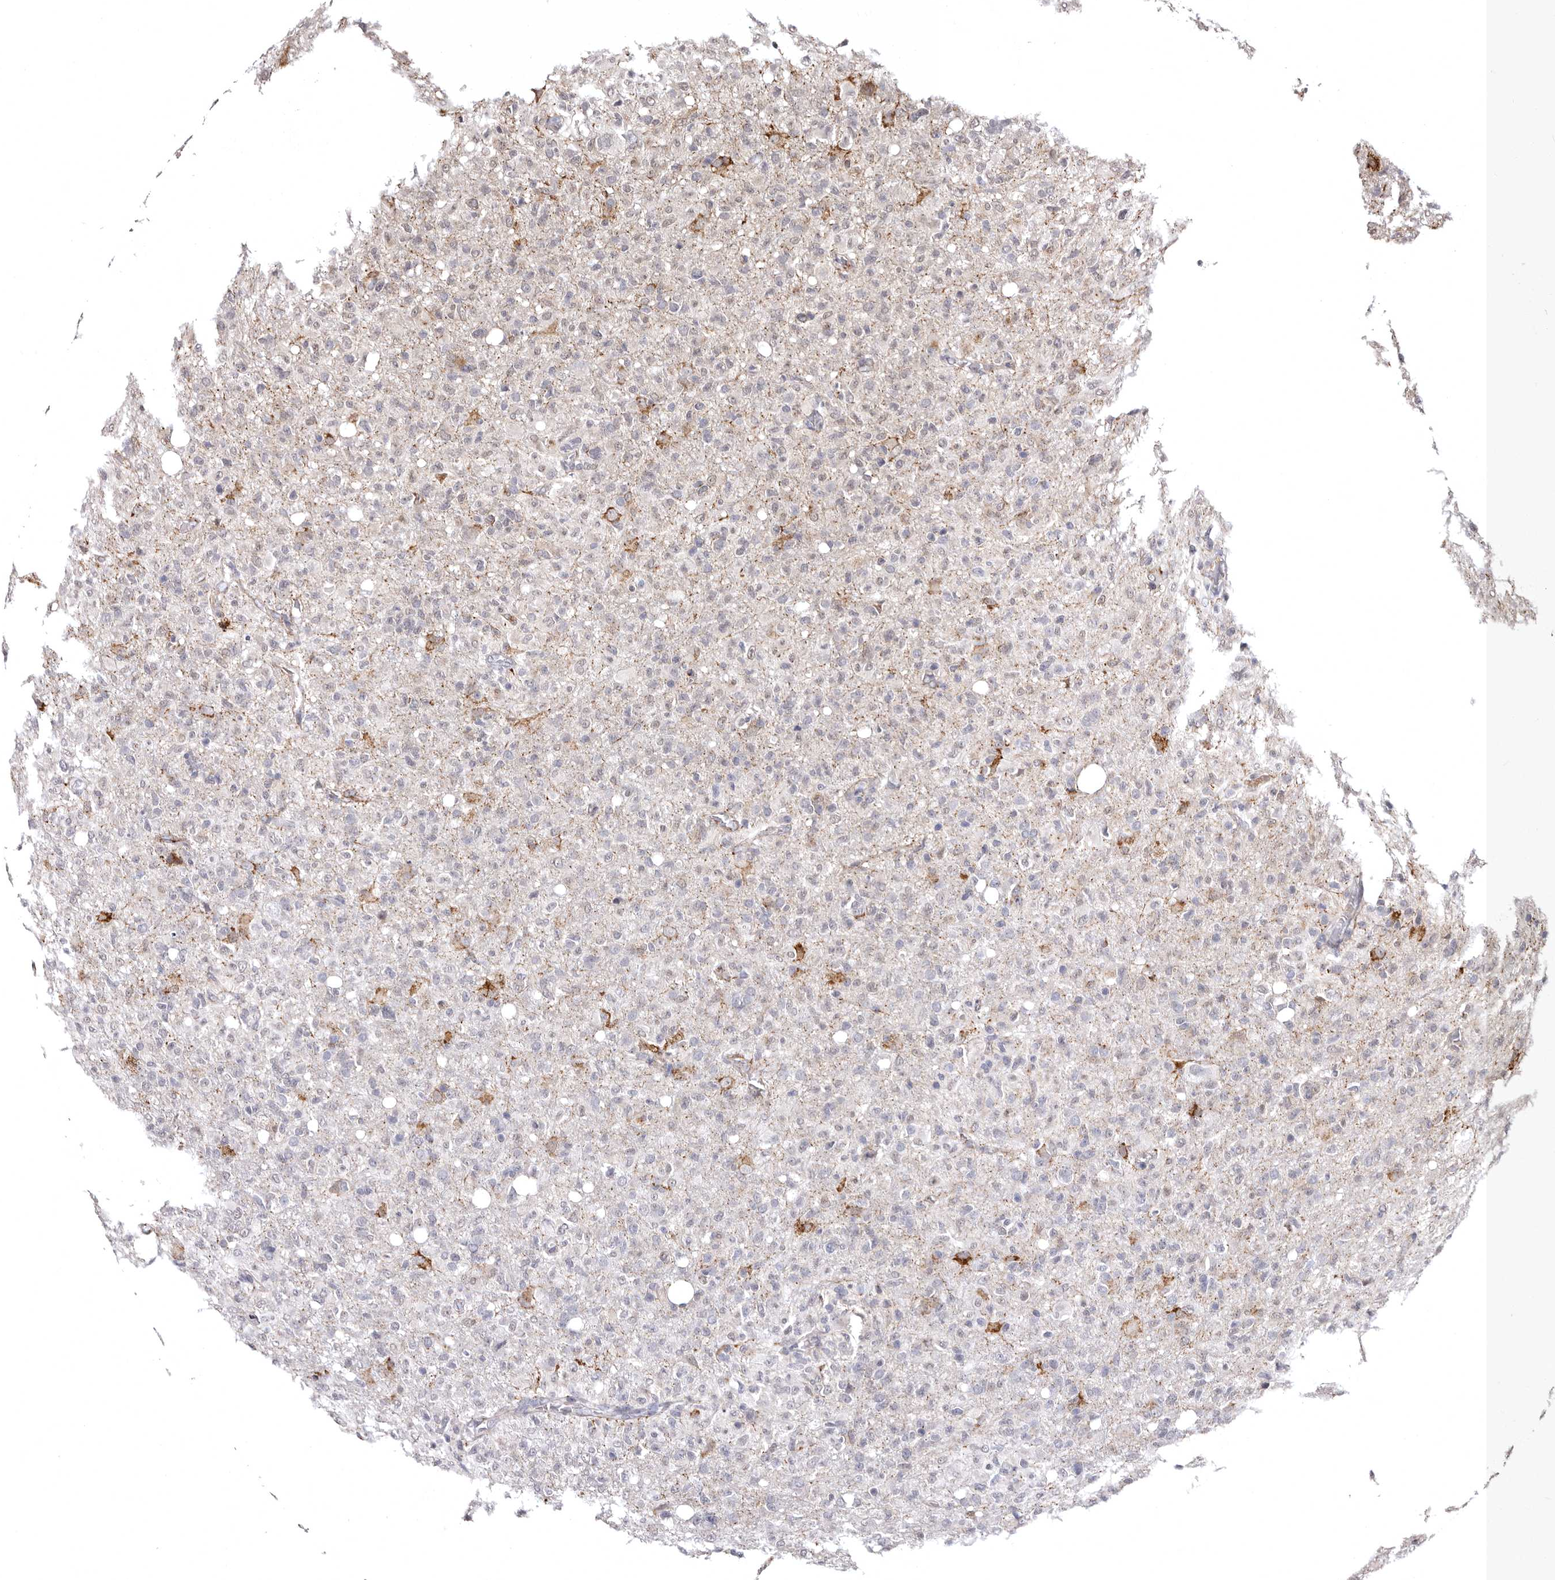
{"staining": {"intensity": "negative", "quantity": "none", "location": "none"}, "tissue": "glioma", "cell_type": "Tumor cells", "image_type": "cancer", "snomed": [{"axis": "morphology", "description": "Glioma, malignant, High grade"}, {"axis": "topography", "description": "Brain"}], "caption": "A photomicrograph of glioma stained for a protein exhibits no brown staining in tumor cells. Nuclei are stained in blue.", "gene": "PHF20L1", "patient": {"sex": "female", "age": 57}}